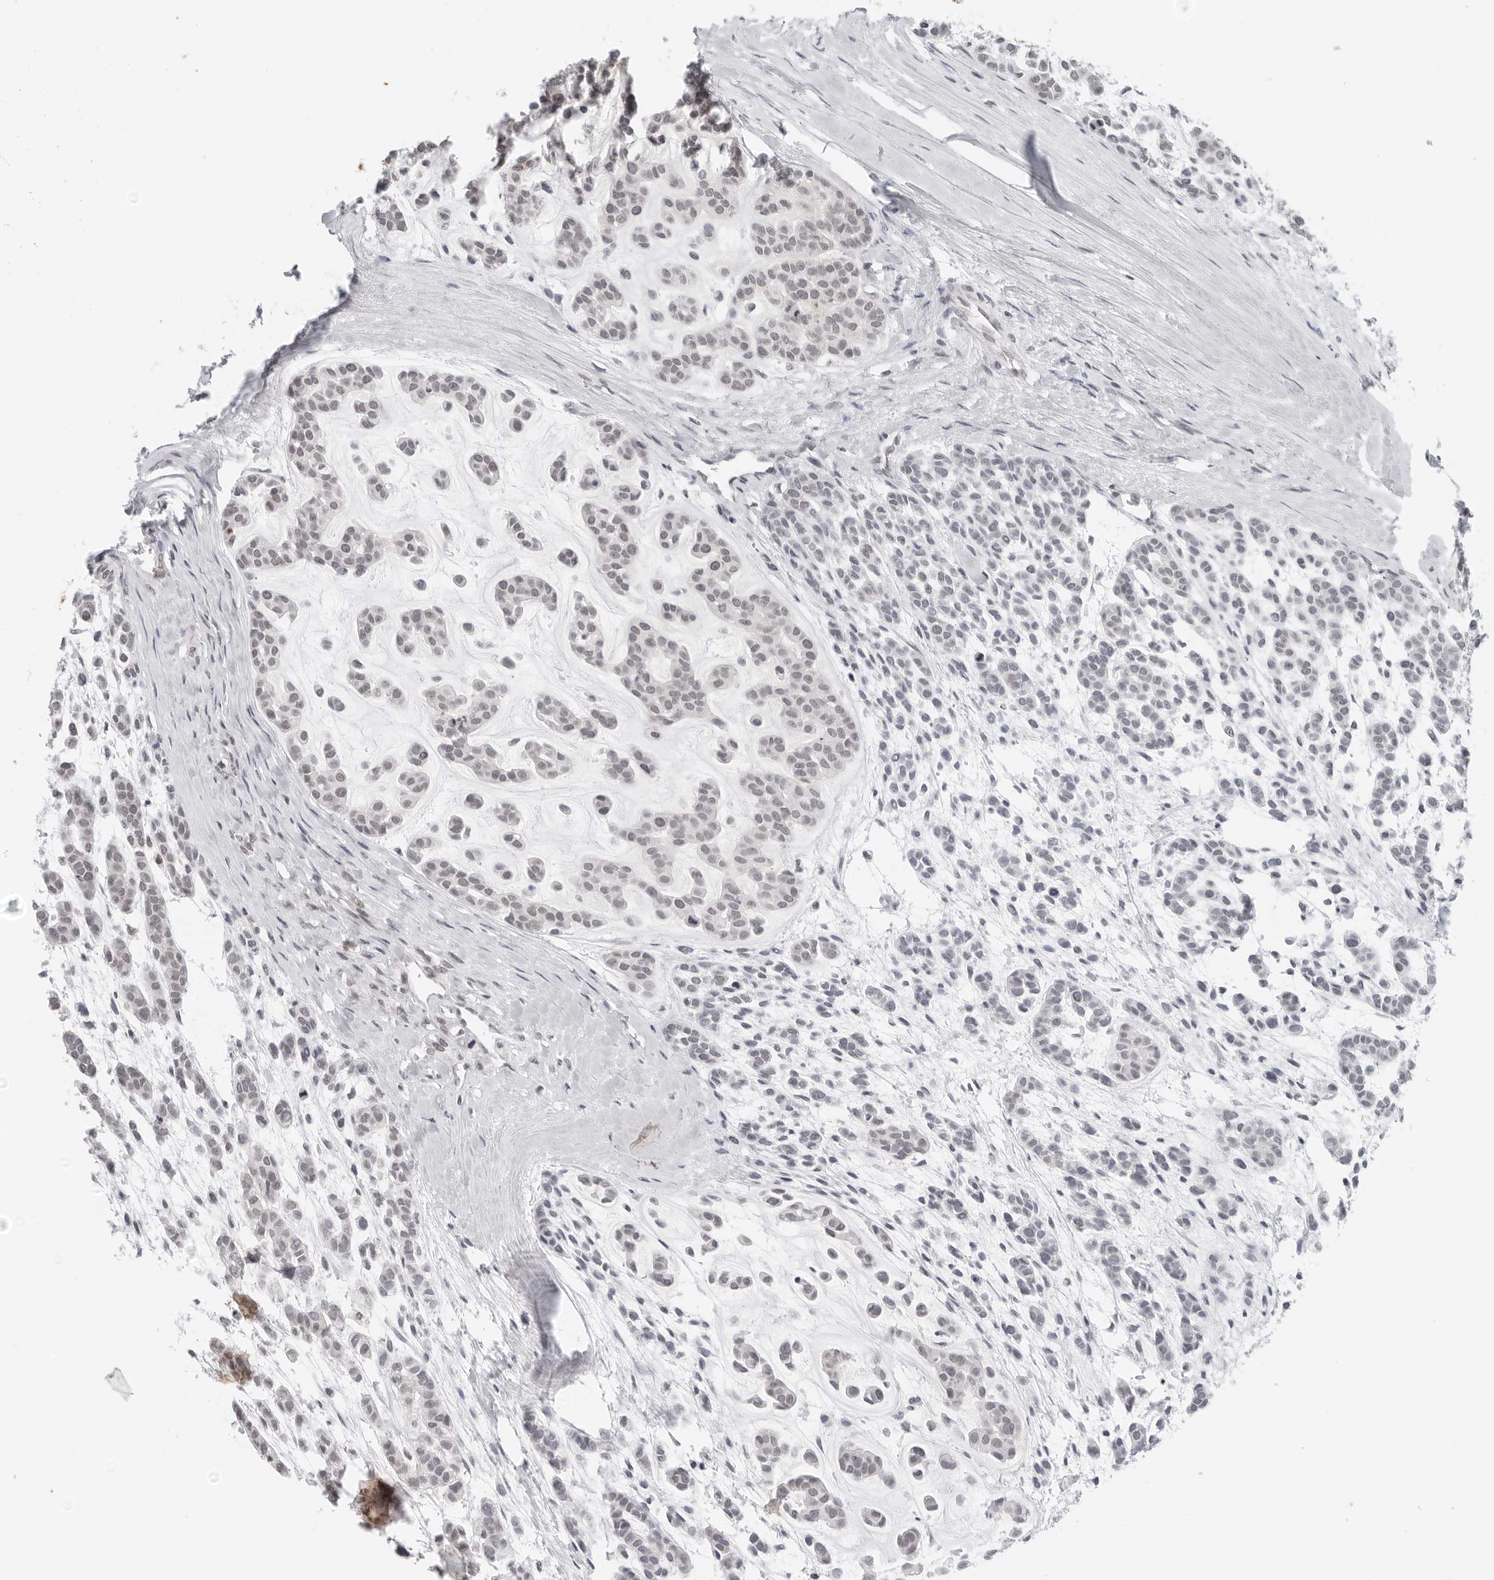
{"staining": {"intensity": "negative", "quantity": "none", "location": "none"}, "tissue": "head and neck cancer", "cell_type": "Tumor cells", "image_type": "cancer", "snomed": [{"axis": "morphology", "description": "Adenocarcinoma, NOS"}, {"axis": "morphology", "description": "Adenoma, NOS"}, {"axis": "topography", "description": "Head-Neck"}], "caption": "The image displays no staining of tumor cells in head and neck adenocarcinoma. (DAB IHC, high magnification).", "gene": "FLG2", "patient": {"sex": "female", "age": 55}}